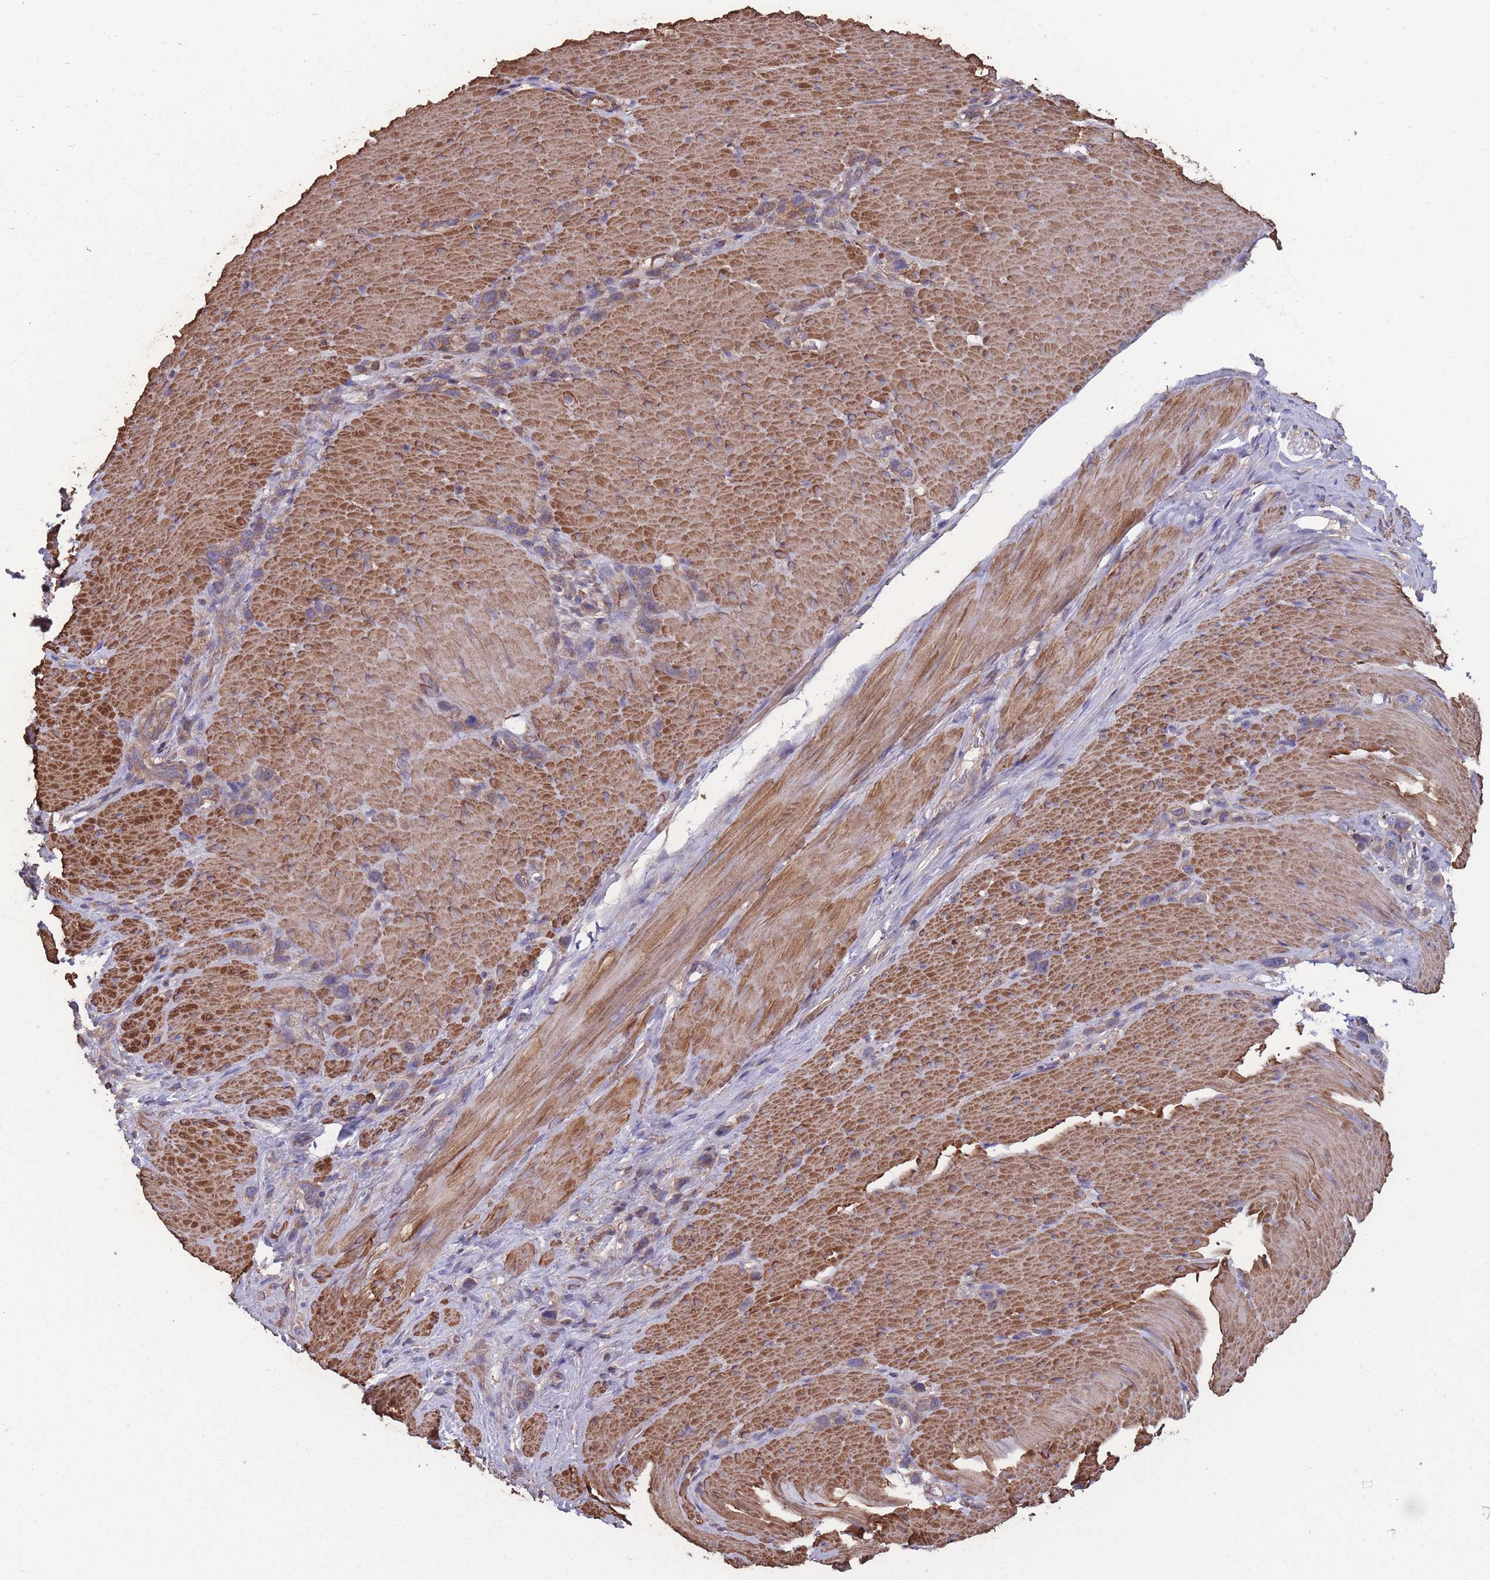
{"staining": {"intensity": "weak", "quantity": ">75%", "location": "cytoplasmic/membranous"}, "tissue": "stomach cancer", "cell_type": "Tumor cells", "image_type": "cancer", "snomed": [{"axis": "morphology", "description": "Adenocarcinoma, NOS"}, {"axis": "topography", "description": "Stomach"}], "caption": "Immunohistochemical staining of stomach cancer exhibits low levels of weak cytoplasmic/membranous protein expression in about >75% of tumor cells.", "gene": "NUDT21", "patient": {"sex": "female", "age": 65}}